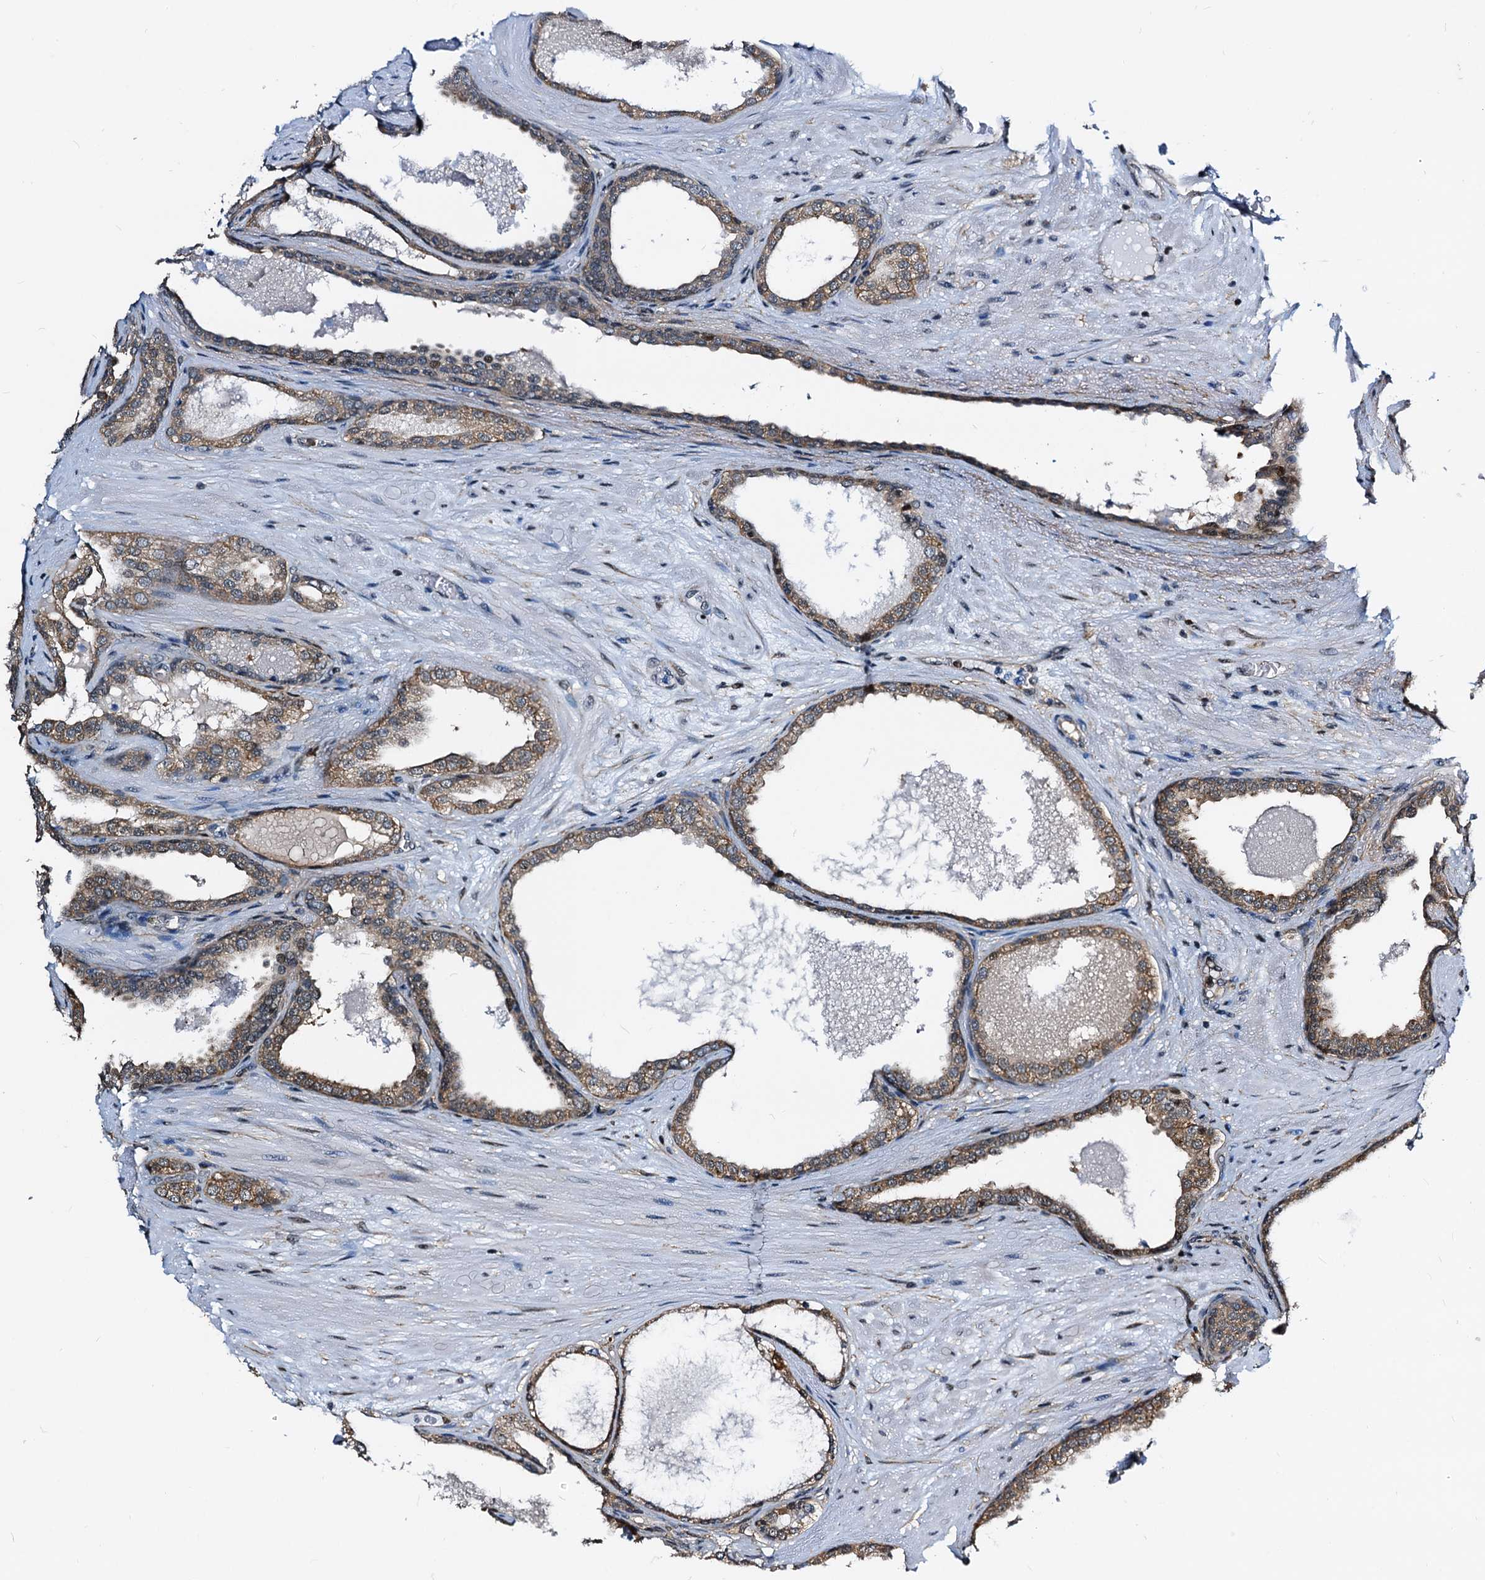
{"staining": {"intensity": "moderate", "quantity": "<25%", "location": "cytoplasmic/membranous,nuclear"}, "tissue": "prostate cancer", "cell_type": "Tumor cells", "image_type": "cancer", "snomed": [{"axis": "morphology", "description": "Adenocarcinoma, High grade"}, {"axis": "topography", "description": "Prostate"}], "caption": "Protein positivity by immunohistochemistry (IHC) demonstrates moderate cytoplasmic/membranous and nuclear positivity in approximately <25% of tumor cells in high-grade adenocarcinoma (prostate).", "gene": "PTGES3", "patient": {"sex": "male", "age": 59}}